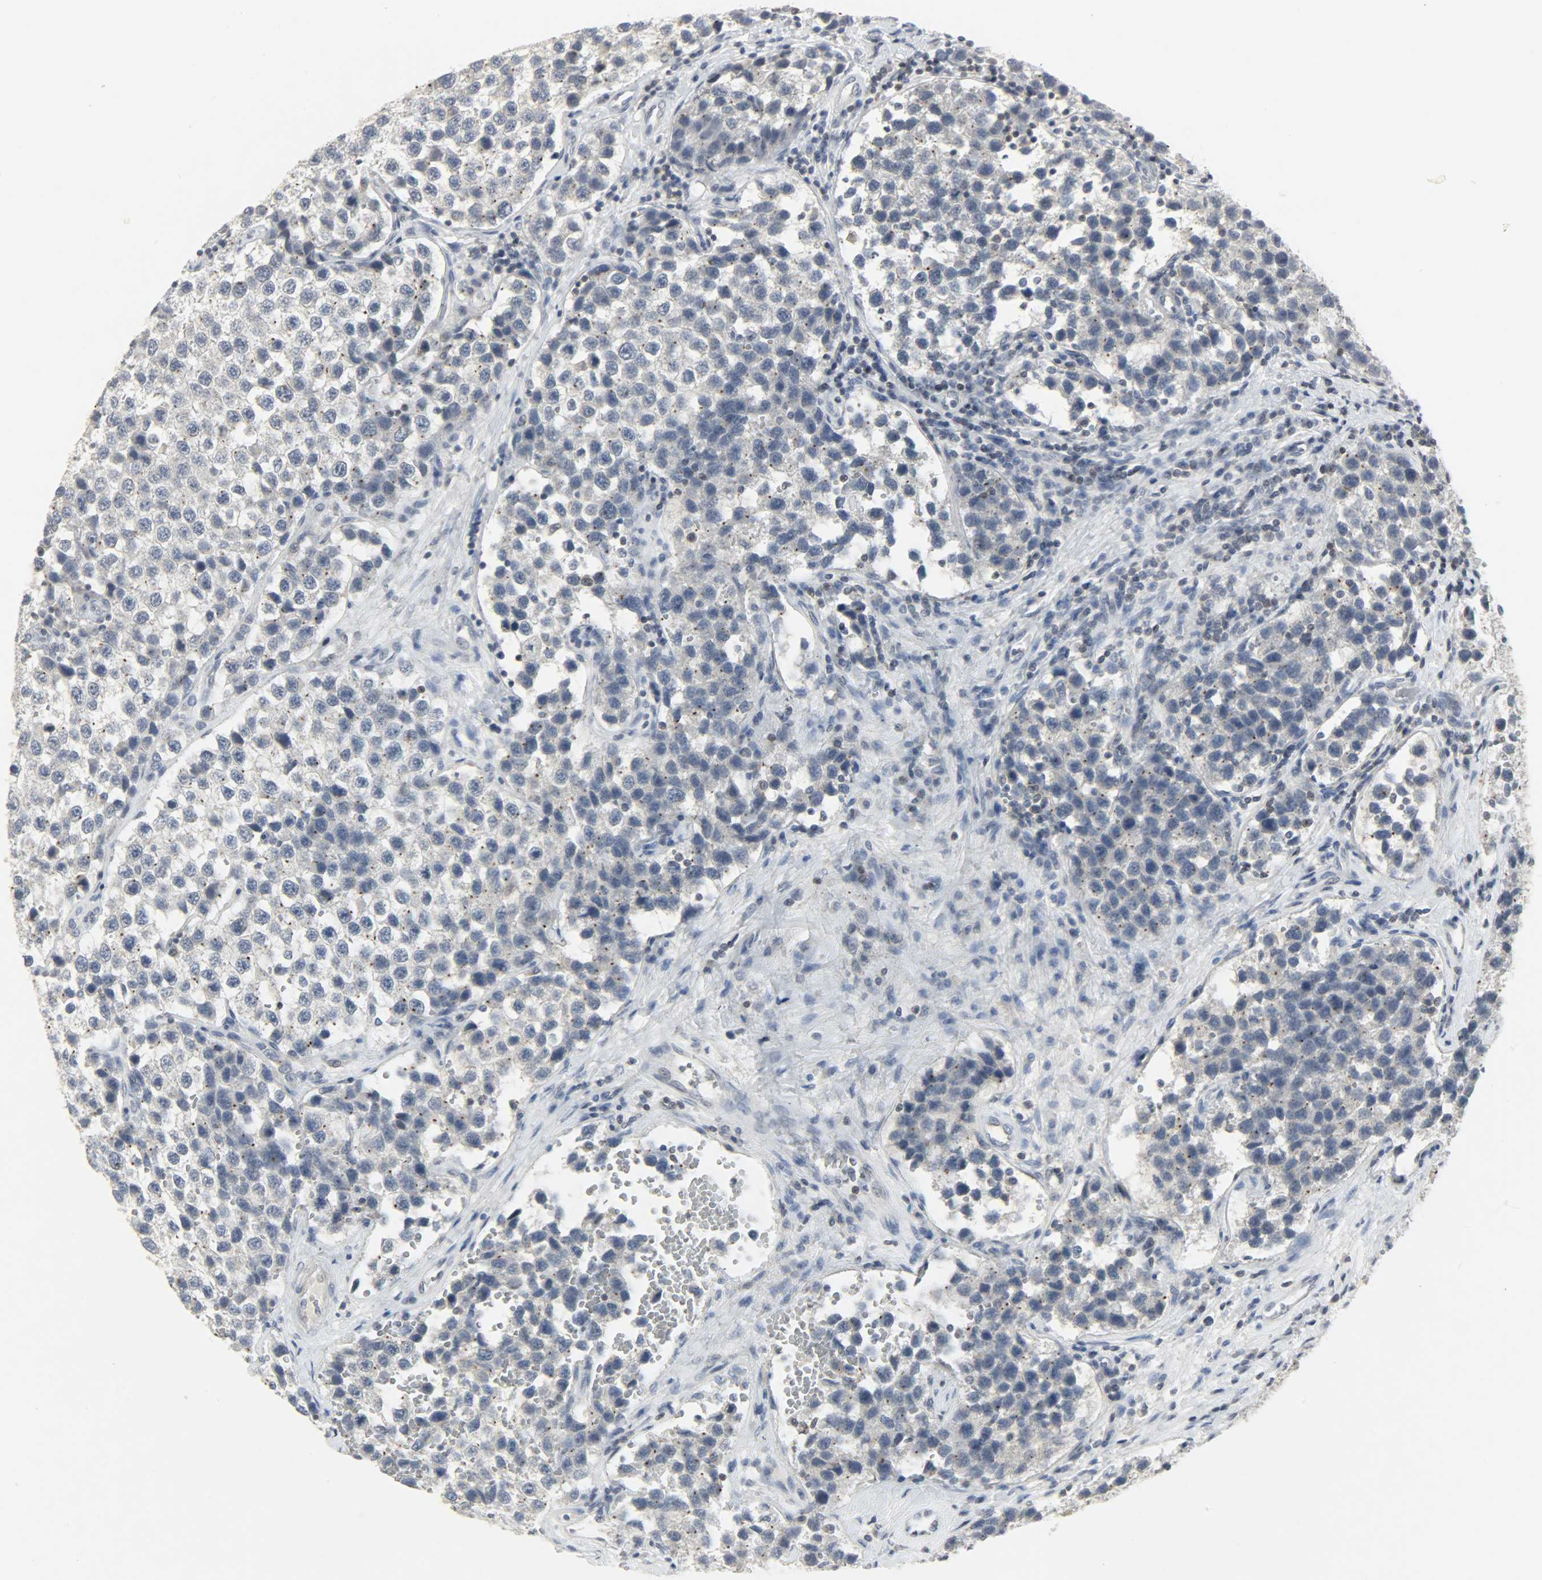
{"staining": {"intensity": "weak", "quantity": "25%-75%", "location": "cytoplasmic/membranous"}, "tissue": "testis cancer", "cell_type": "Tumor cells", "image_type": "cancer", "snomed": [{"axis": "morphology", "description": "Seminoma, NOS"}, {"axis": "topography", "description": "Testis"}], "caption": "A micrograph of seminoma (testis) stained for a protein reveals weak cytoplasmic/membranous brown staining in tumor cells.", "gene": "CAMK4", "patient": {"sex": "male", "age": 39}}